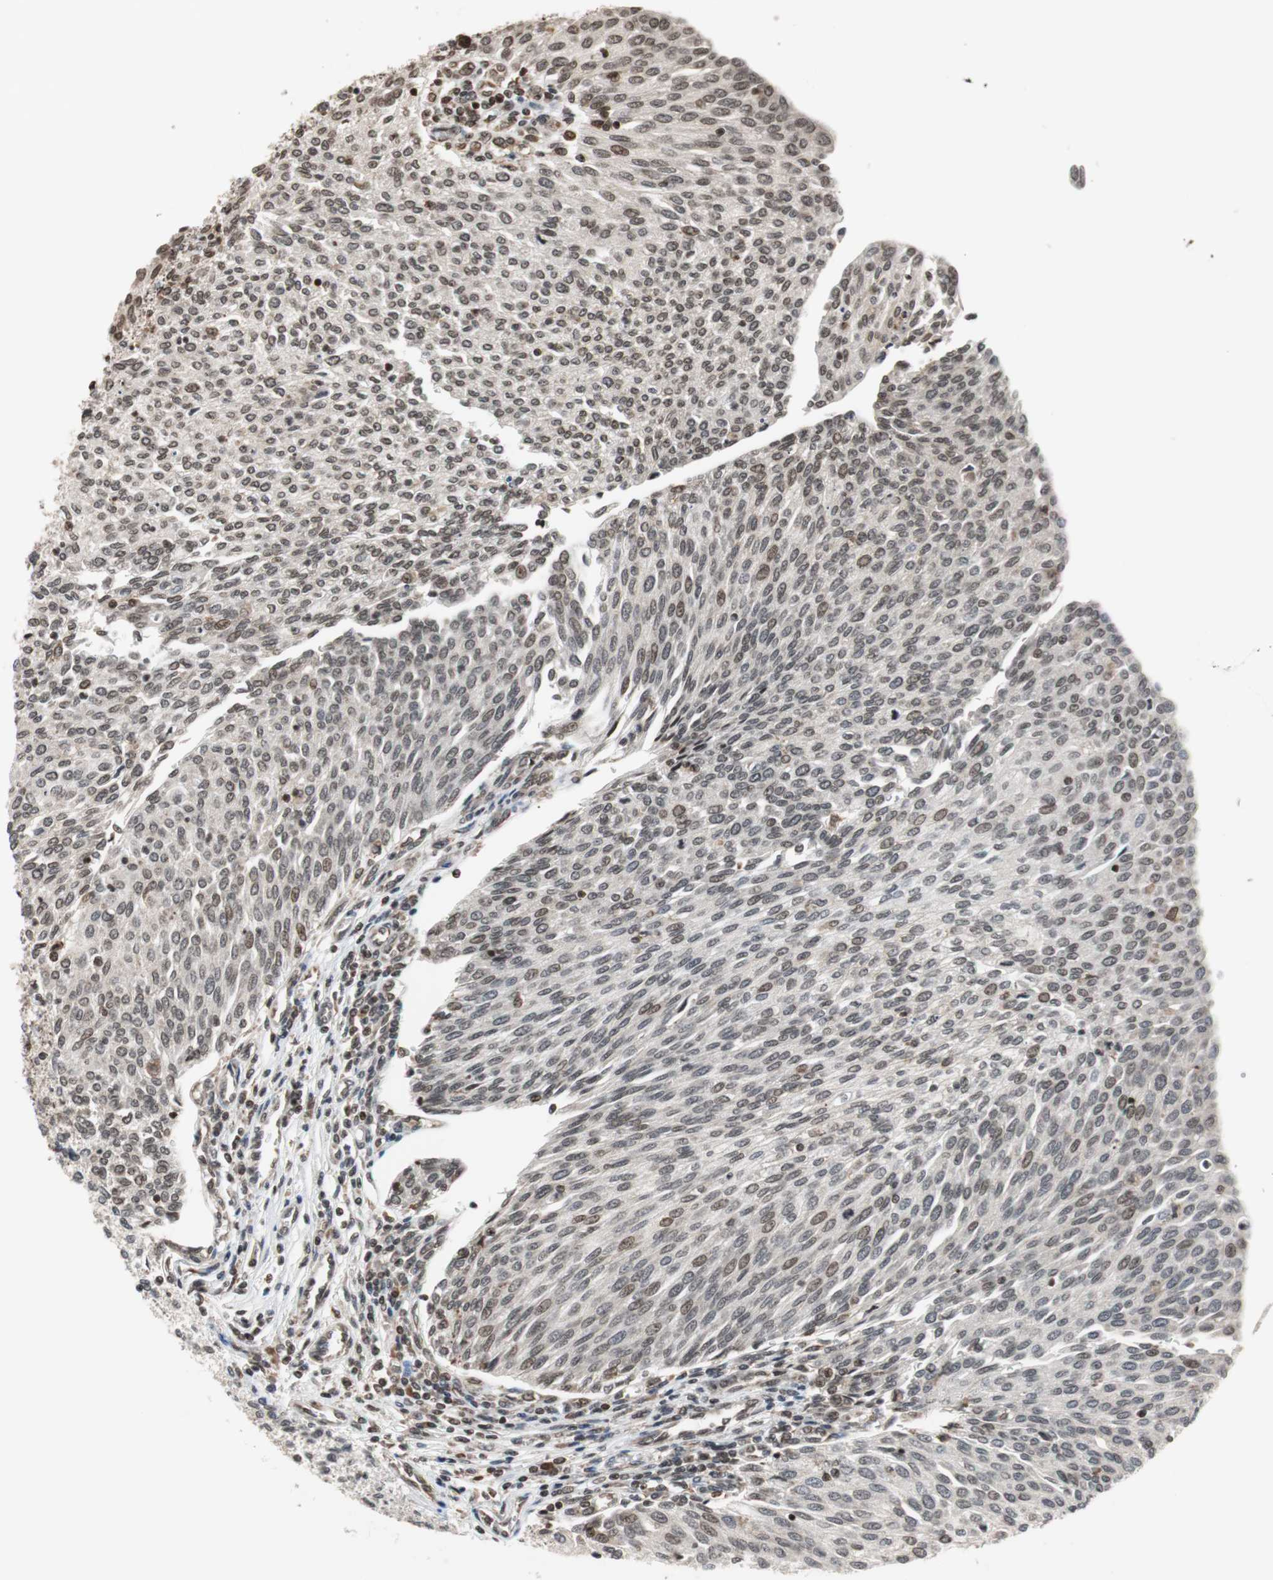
{"staining": {"intensity": "weak", "quantity": ">75%", "location": "nuclear"}, "tissue": "urothelial cancer", "cell_type": "Tumor cells", "image_type": "cancer", "snomed": [{"axis": "morphology", "description": "Urothelial carcinoma, Low grade"}, {"axis": "topography", "description": "Urinary bladder"}], "caption": "A brown stain highlights weak nuclear staining of a protein in human urothelial cancer tumor cells.", "gene": "REST", "patient": {"sex": "female", "age": 79}}